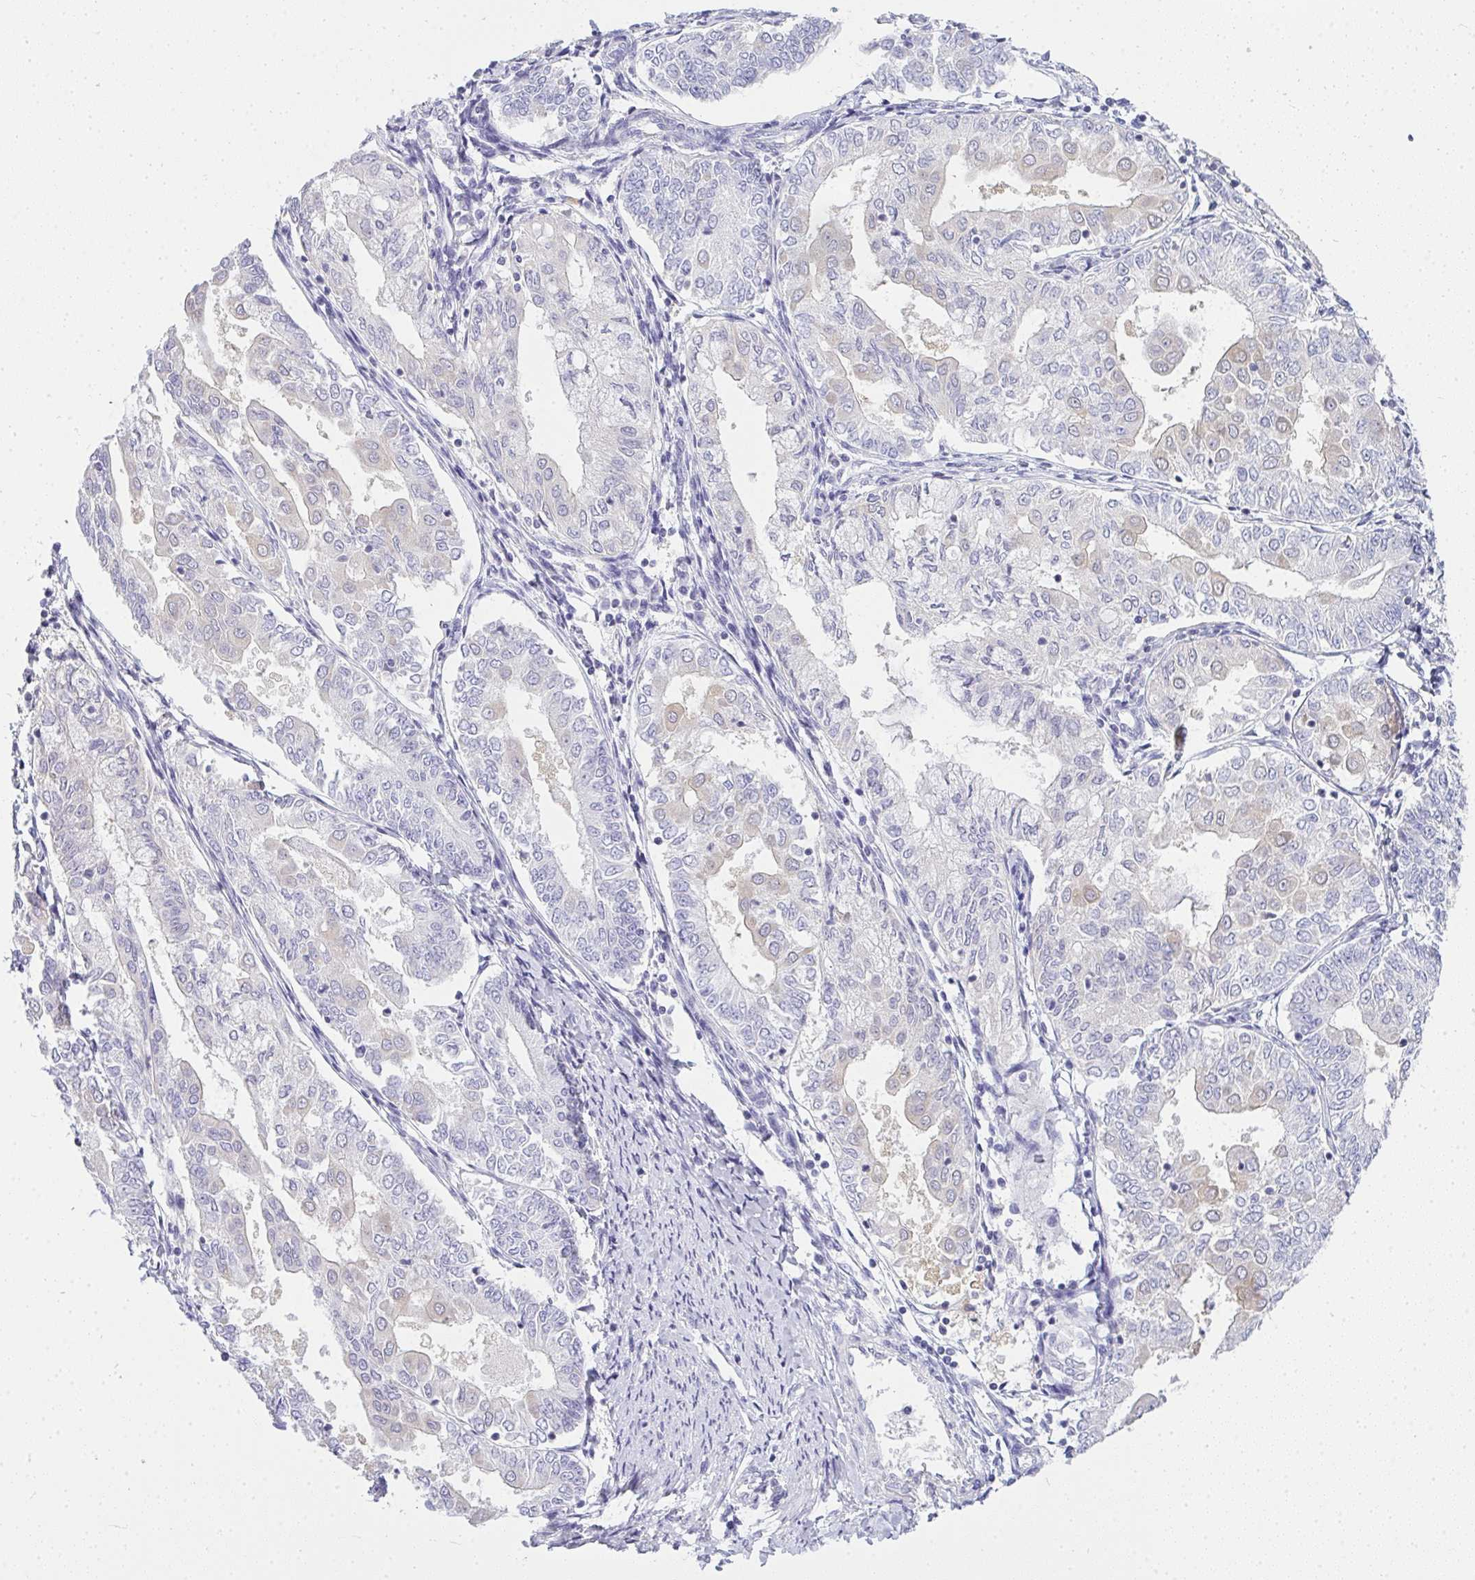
{"staining": {"intensity": "negative", "quantity": "none", "location": "none"}, "tissue": "endometrial cancer", "cell_type": "Tumor cells", "image_type": "cancer", "snomed": [{"axis": "morphology", "description": "Adenocarcinoma, NOS"}, {"axis": "topography", "description": "Endometrium"}], "caption": "Immunohistochemical staining of human adenocarcinoma (endometrial) demonstrates no significant staining in tumor cells.", "gene": "GSDMB", "patient": {"sex": "female", "age": 68}}